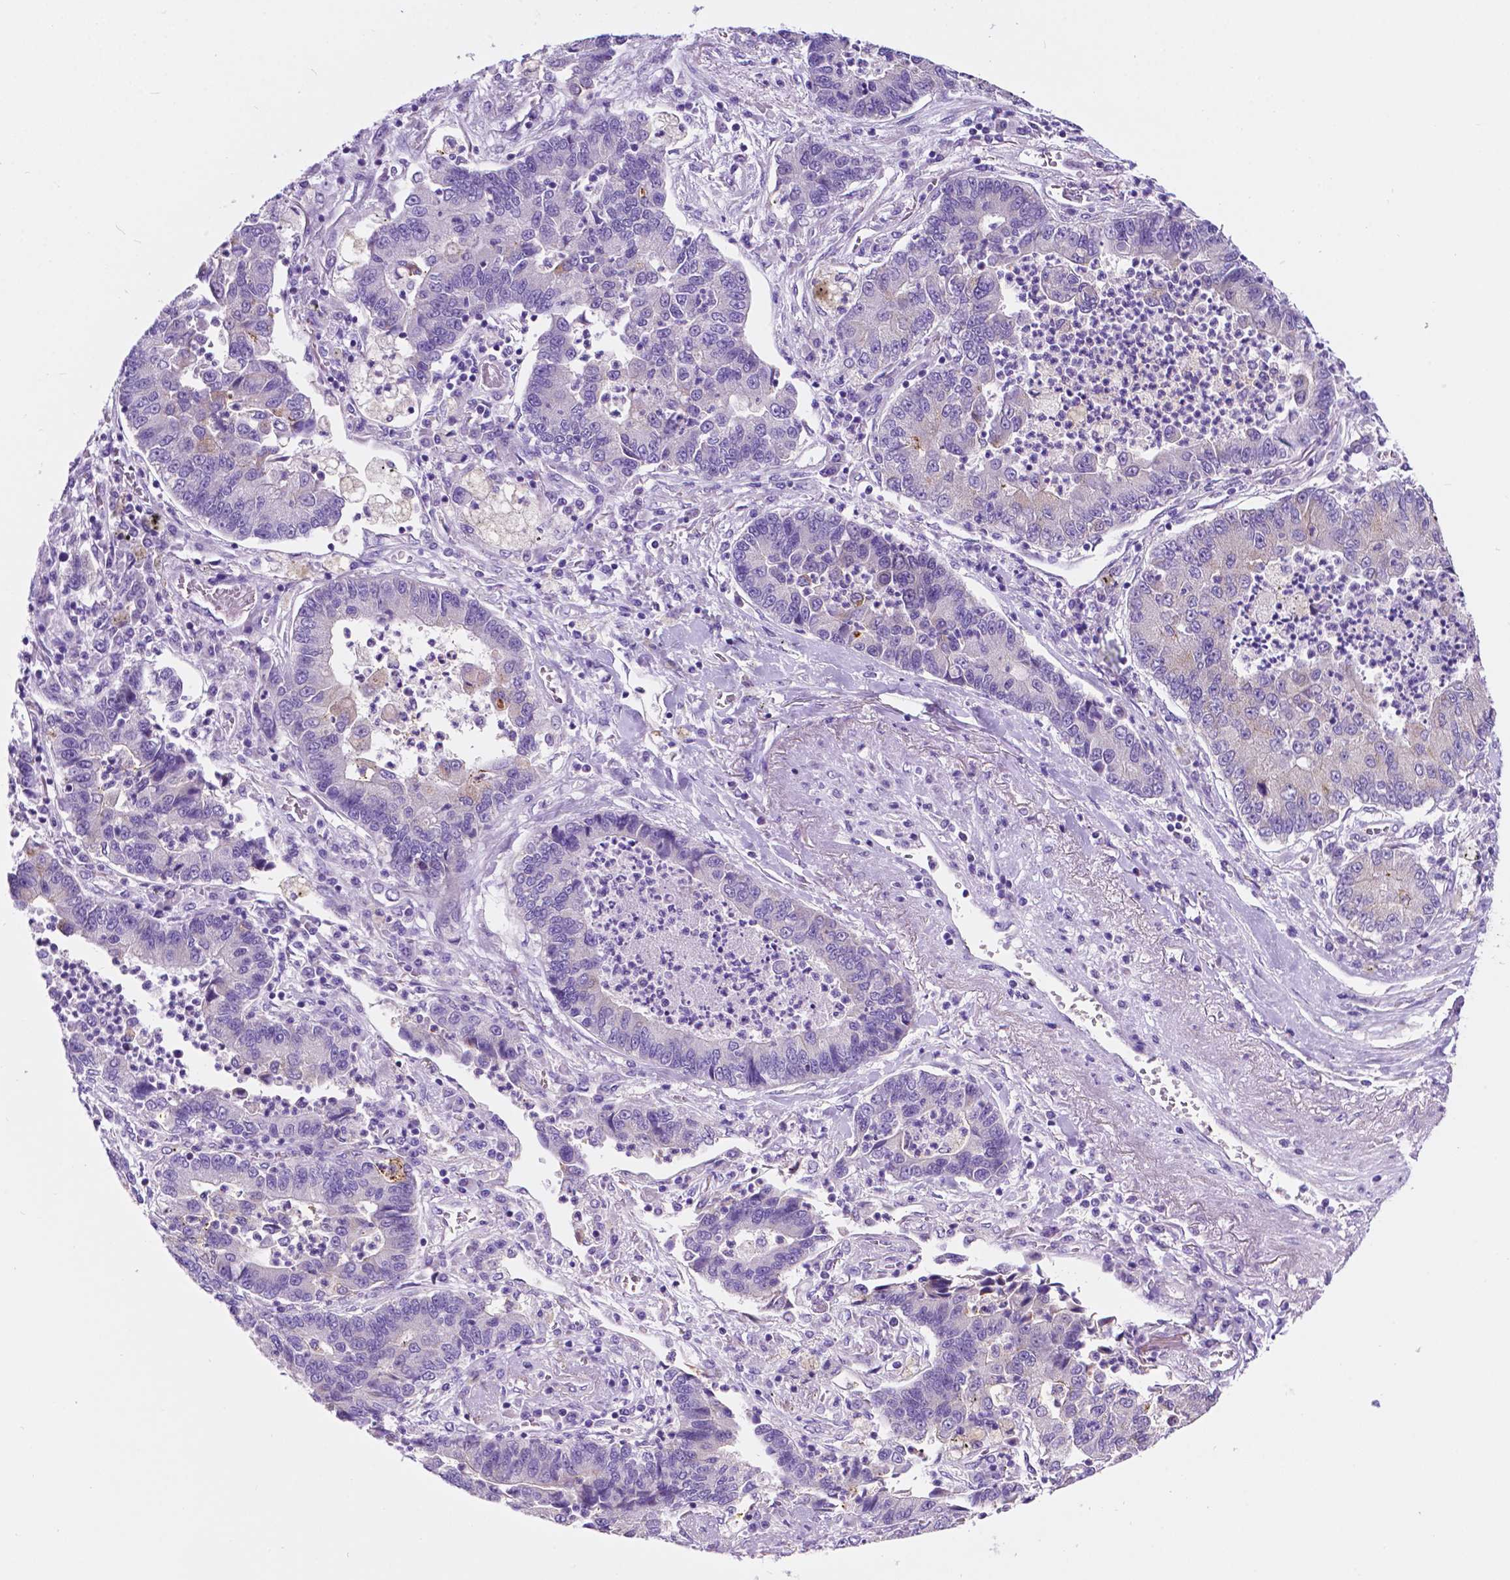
{"staining": {"intensity": "negative", "quantity": "none", "location": "none"}, "tissue": "lung cancer", "cell_type": "Tumor cells", "image_type": "cancer", "snomed": [{"axis": "morphology", "description": "Adenocarcinoma, NOS"}, {"axis": "topography", "description": "Lung"}], "caption": "Tumor cells are negative for brown protein staining in adenocarcinoma (lung). The staining is performed using DAB brown chromogen with nuclei counter-stained in using hematoxylin.", "gene": "TRPV5", "patient": {"sex": "female", "age": 57}}